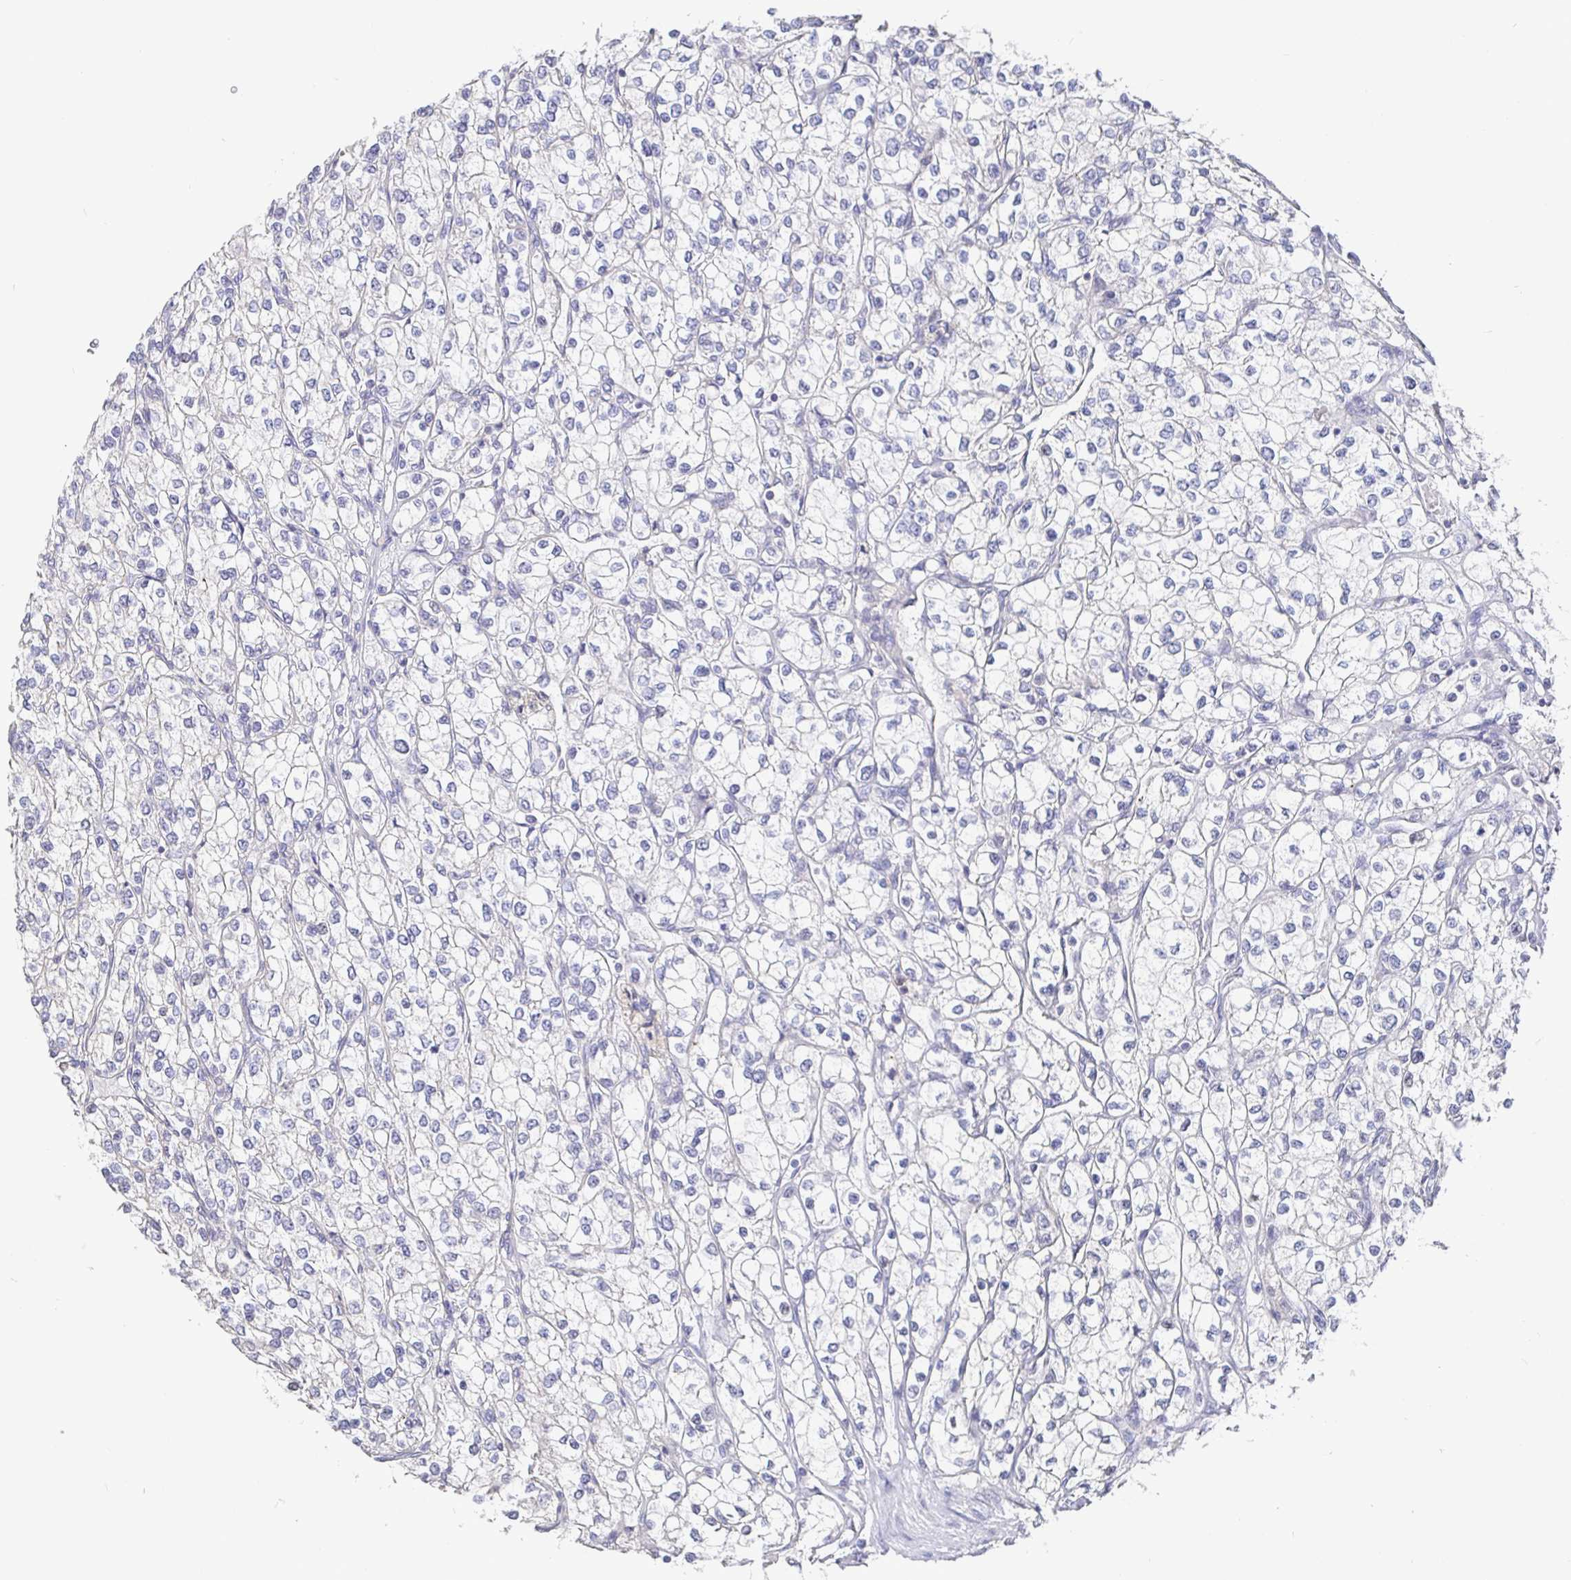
{"staining": {"intensity": "negative", "quantity": "none", "location": "none"}, "tissue": "renal cancer", "cell_type": "Tumor cells", "image_type": "cancer", "snomed": [{"axis": "morphology", "description": "Adenocarcinoma, NOS"}, {"axis": "topography", "description": "Kidney"}], "caption": "The micrograph shows no significant expression in tumor cells of renal cancer (adenocarcinoma). (DAB (3,3'-diaminobenzidine) IHC with hematoxylin counter stain).", "gene": "CIT", "patient": {"sex": "male", "age": 80}}